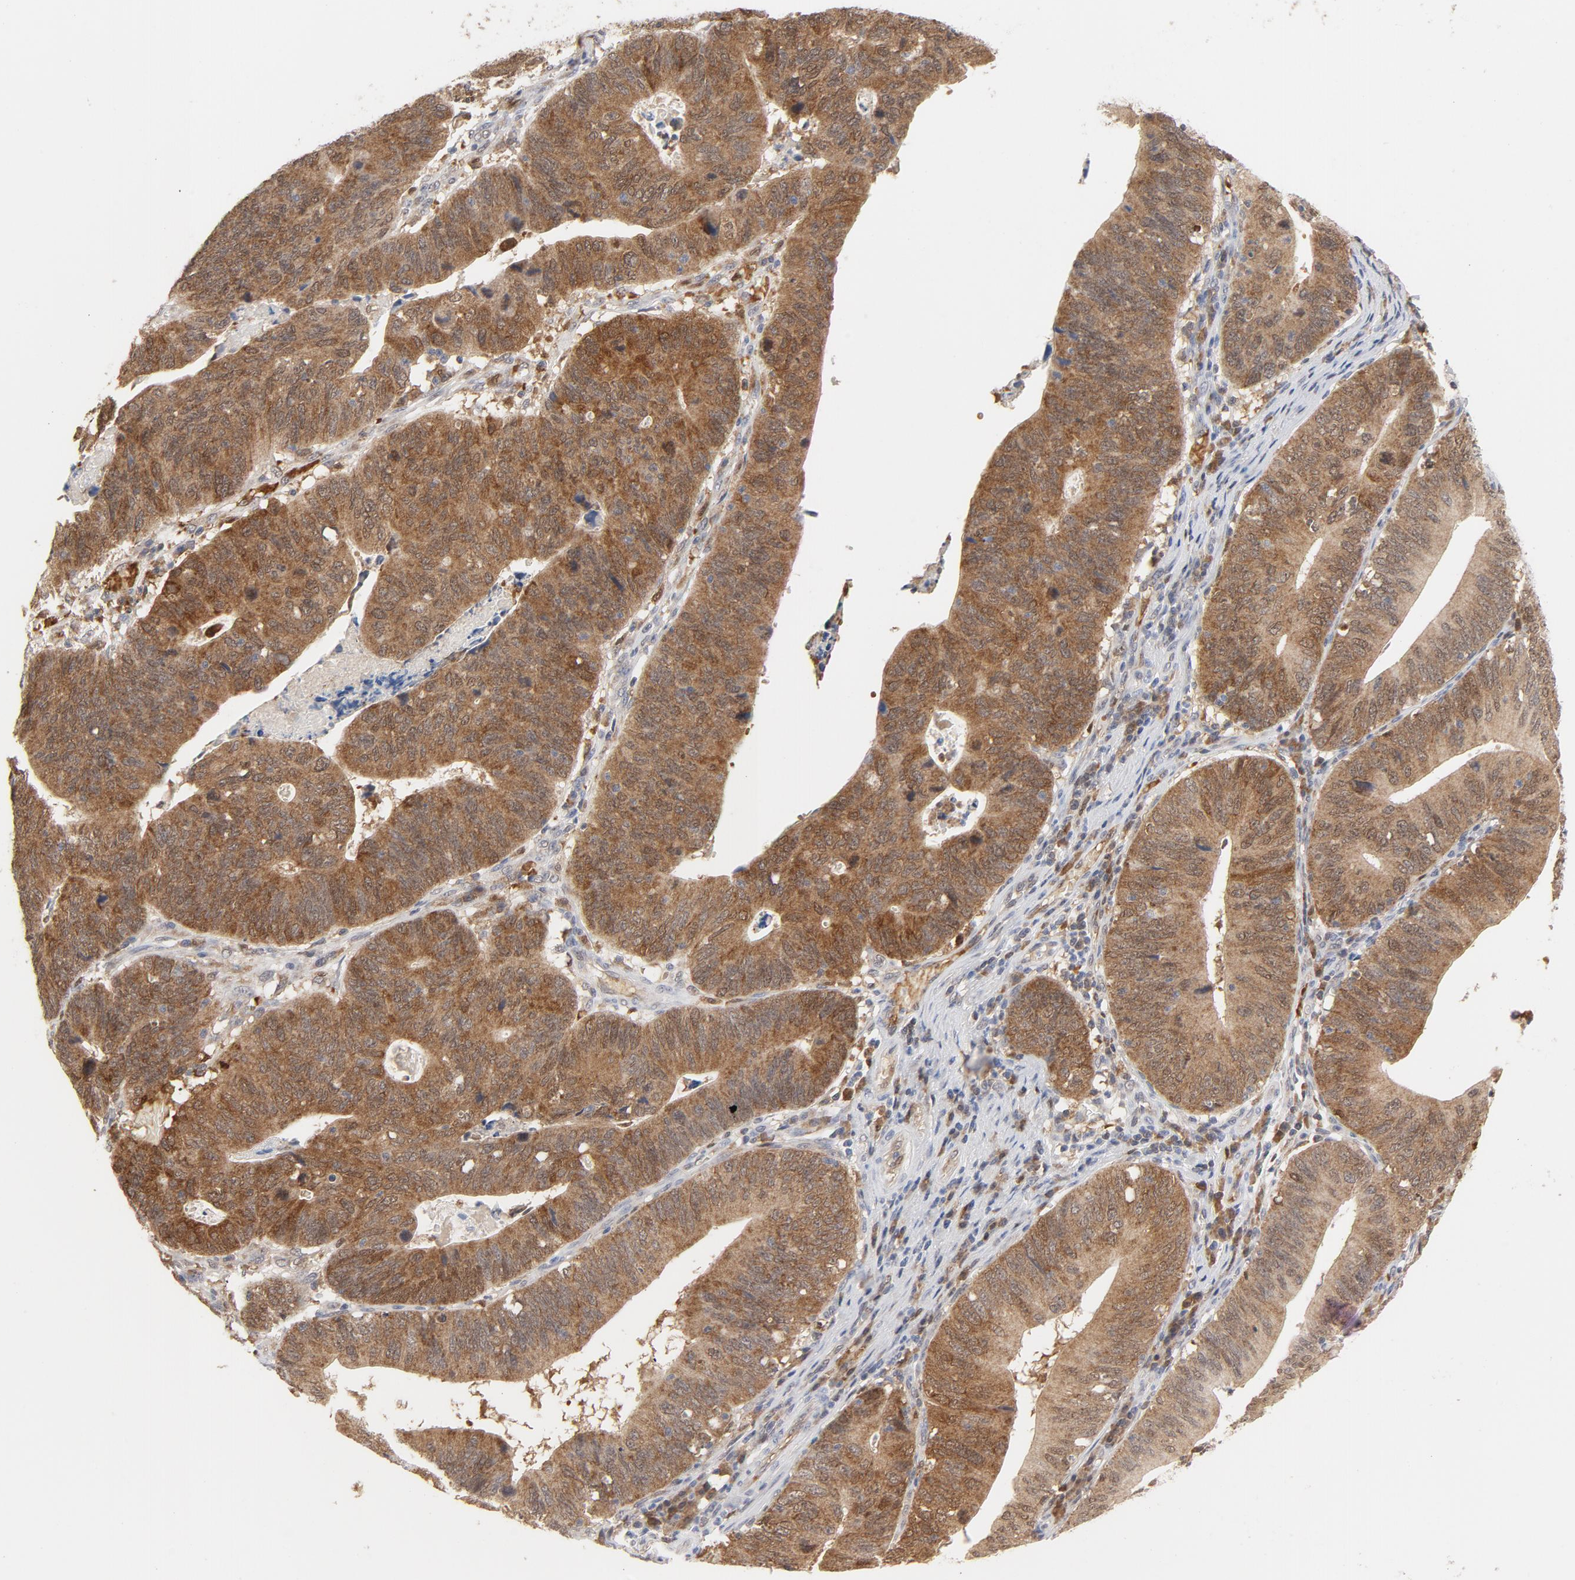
{"staining": {"intensity": "moderate", "quantity": ">75%", "location": "cytoplasmic/membranous"}, "tissue": "stomach cancer", "cell_type": "Tumor cells", "image_type": "cancer", "snomed": [{"axis": "morphology", "description": "Adenocarcinoma, NOS"}, {"axis": "topography", "description": "Stomach"}], "caption": "Protein staining of stomach cancer (adenocarcinoma) tissue shows moderate cytoplasmic/membranous positivity in about >75% of tumor cells.", "gene": "PRDX1", "patient": {"sex": "male", "age": 59}}